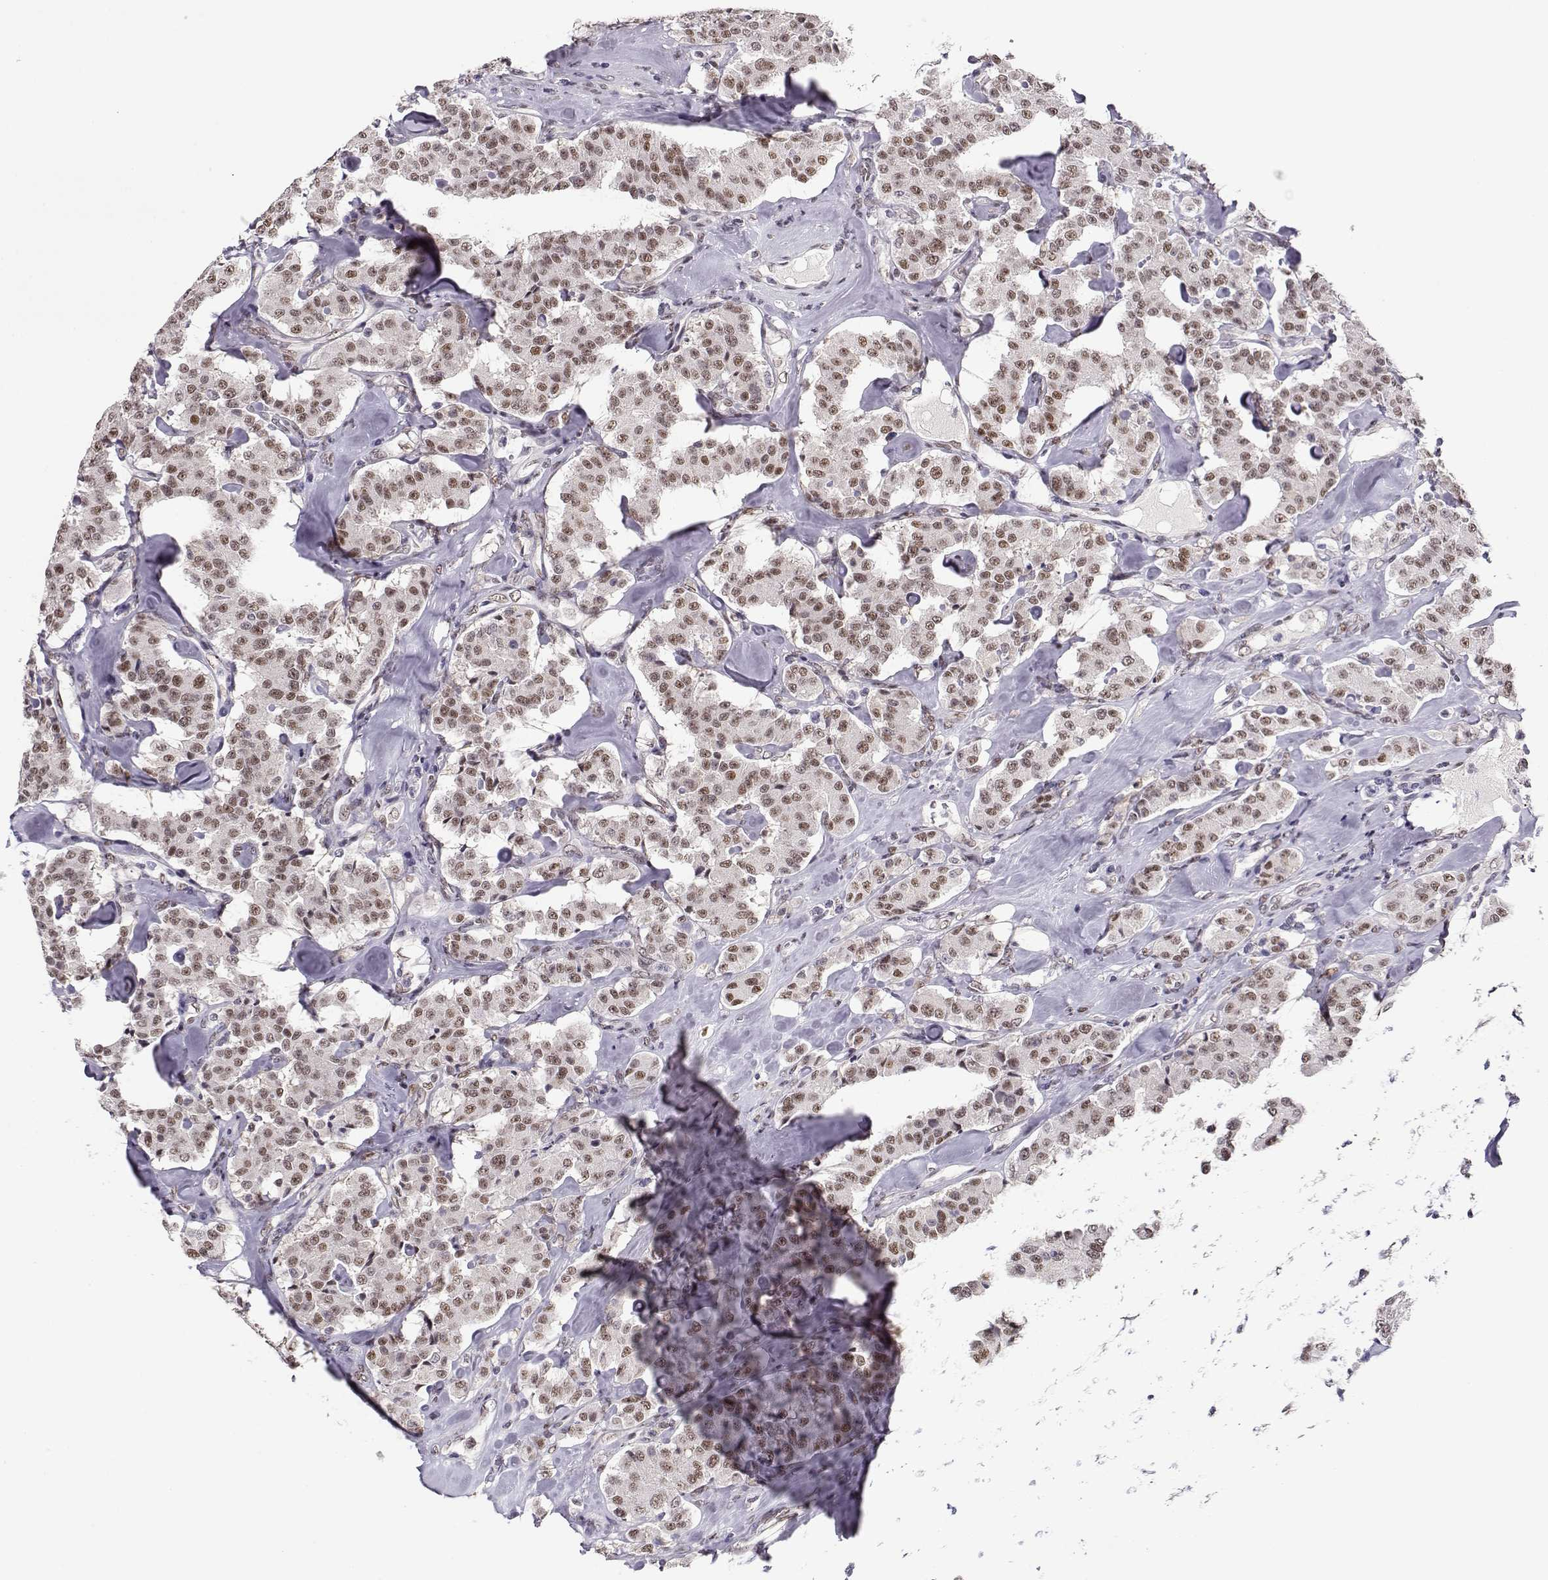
{"staining": {"intensity": "weak", "quantity": ">75%", "location": "nuclear"}, "tissue": "carcinoid", "cell_type": "Tumor cells", "image_type": "cancer", "snomed": [{"axis": "morphology", "description": "Carcinoid, malignant, NOS"}, {"axis": "topography", "description": "Pancreas"}], "caption": "Malignant carcinoid tissue demonstrates weak nuclear expression in approximately >75% of tumor cells, visualized by immunohistochemistry. The protein of interest is shown in brown color, while the nuclei are stained blue.", "gene": "POLI", "patient": {"sex": "male", "age": 41}}